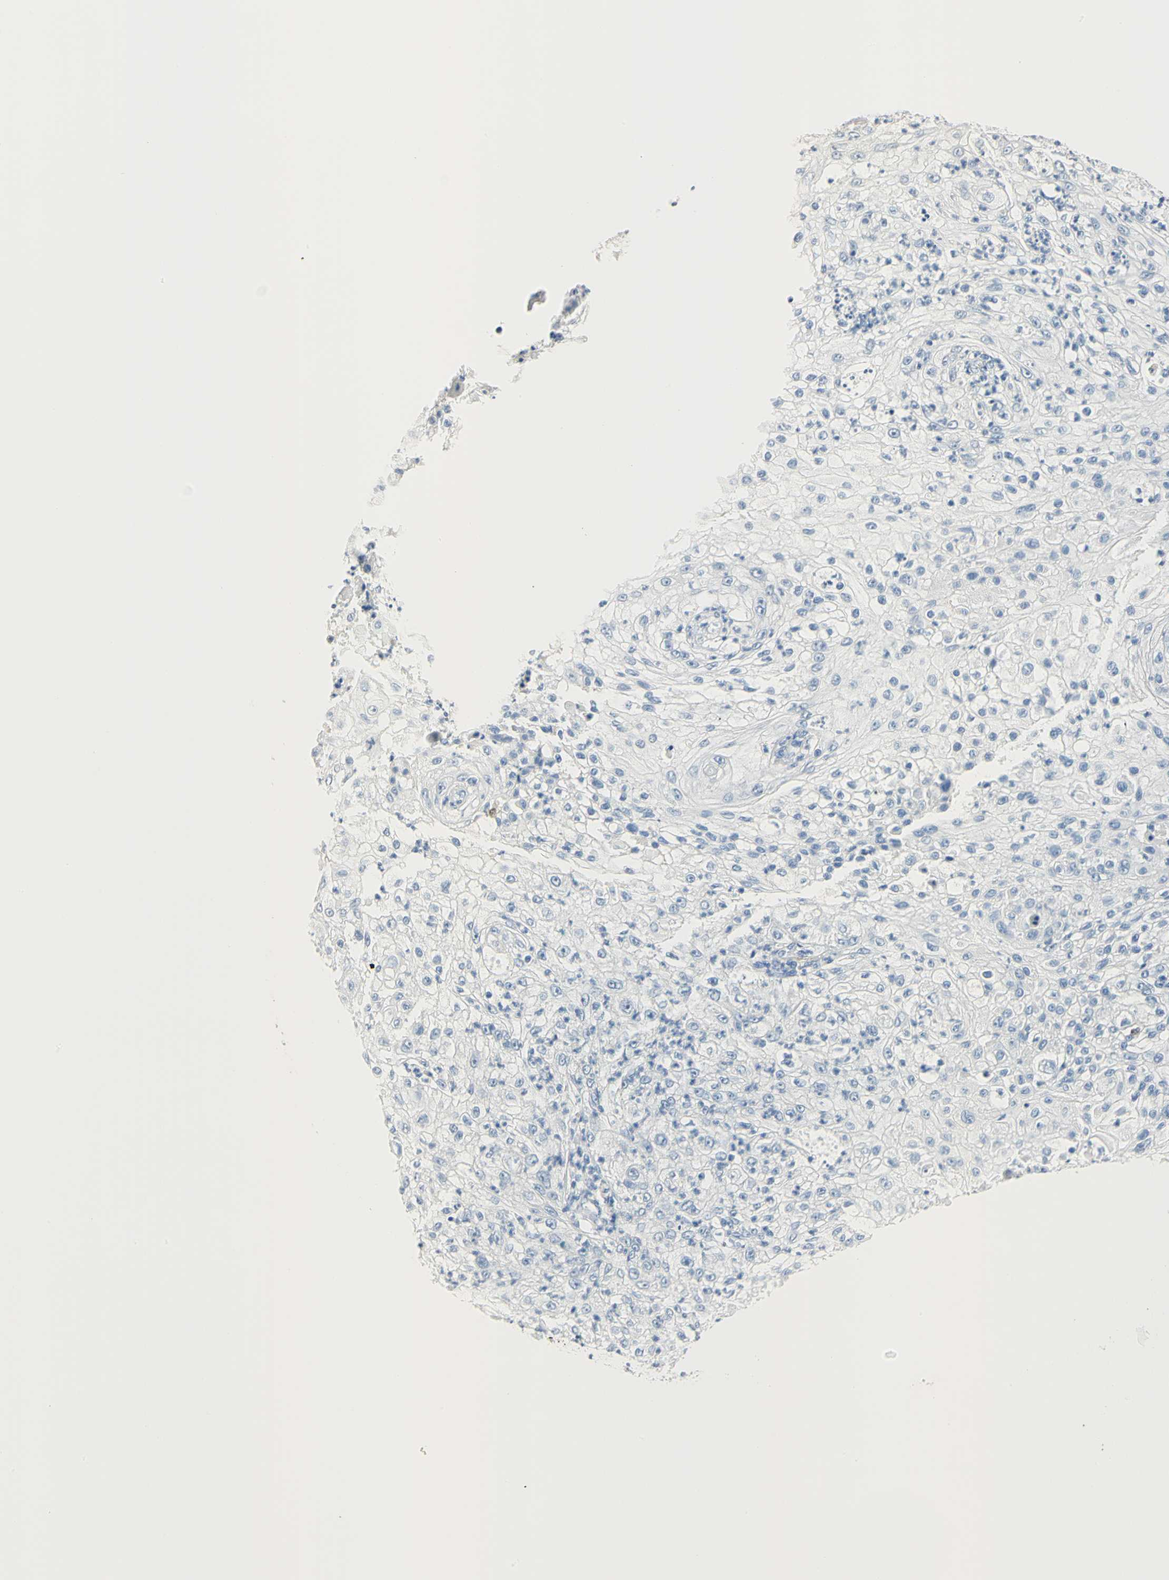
{"staining": {"intensity": "negative", "quantity": "none", "location": "none"}, "tissue": "lung cancer", "cell_type": "Tumor cells", "image_type": "cancer", "snomed": [{"axis": "morphology", "description": "Inflammation, NOS"}, {"axis": "morphology", "description": "Squamous cell carcinoma, NOS"}, {"axis": "topography", "description": "Lymph node"}, {"axis": "topography", "description": "Soft tissue"}, {"axis": "topography", "description": "Lung"}], "caption": "A micrograph of human lung squamous cell carcinoma is negative for staining in tumor cells.", "gene": "CA3", "patient": {"sex": "male", "age": 66}}